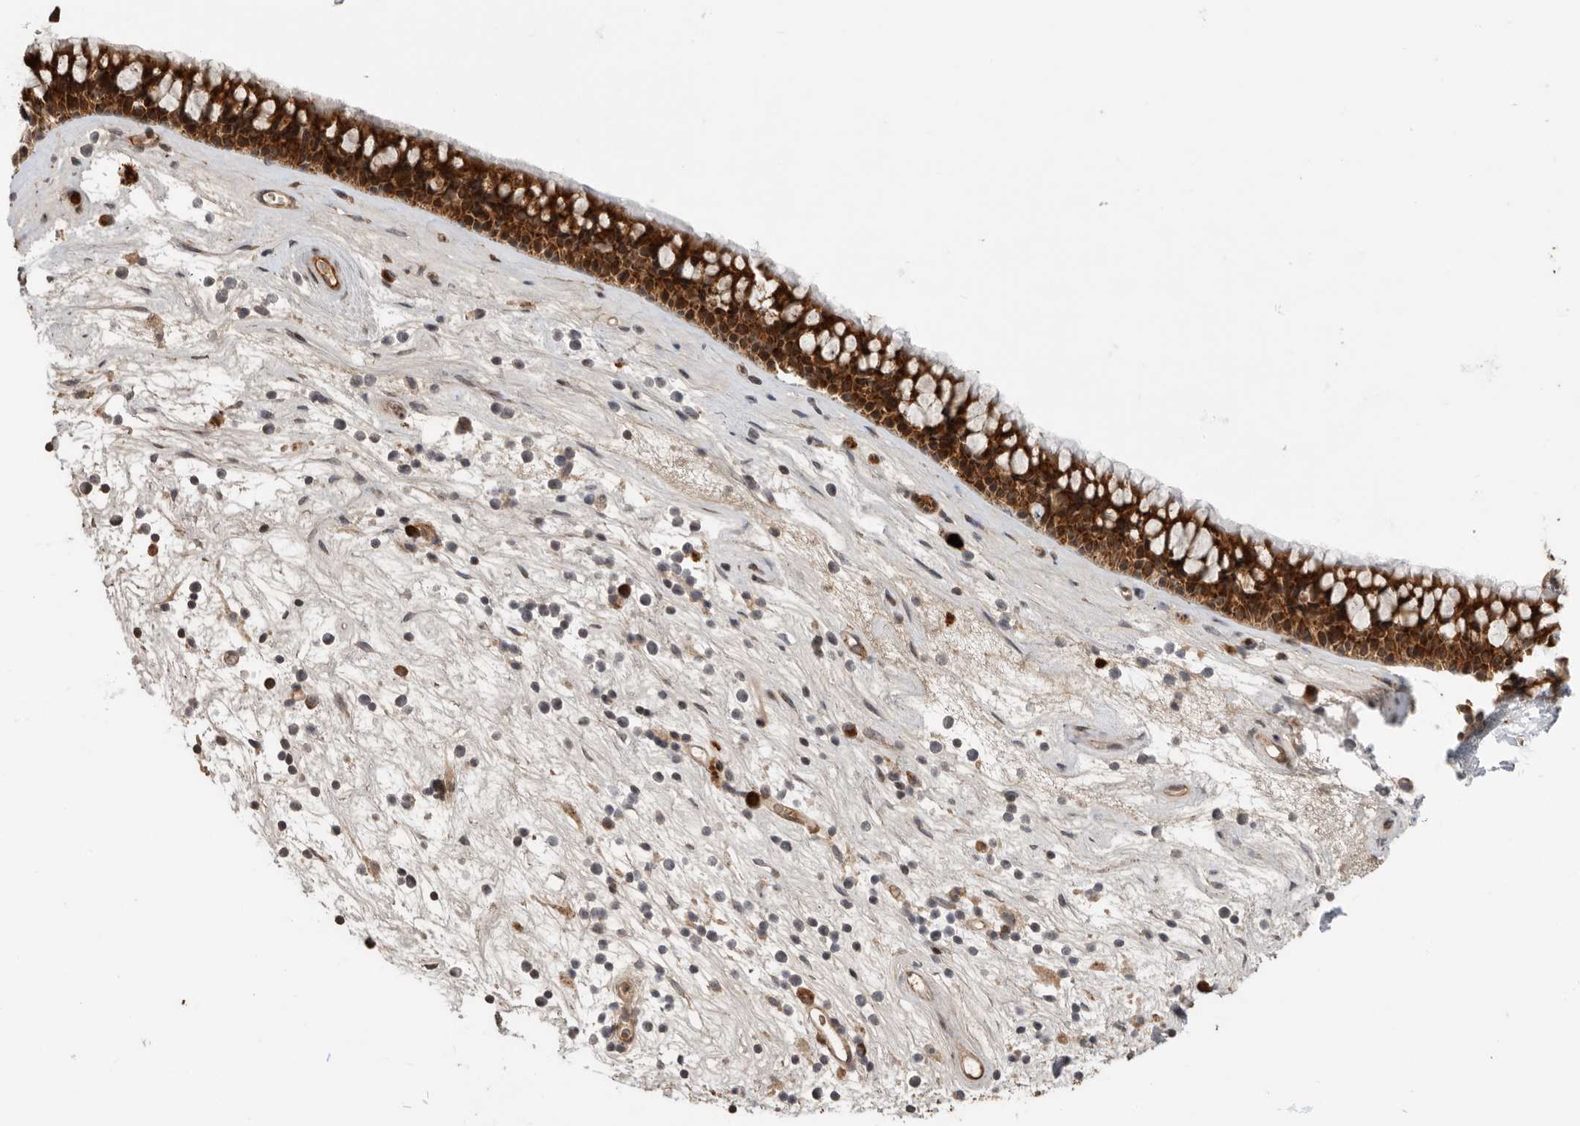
{"staining": {"intensity": "strong", "quantity": ">75%", "location": "cytoplasmic/membranous"}, "tissue": "nasopharynx", "cell_type": "Respiratory epithelial cells", "image_type": "normal", "snomed": [{"axis": "morphology", "description": "Normal tissue, NOS"}, {"axis": "topography", "description": "Nasopharynx"}], "caption": "Immunohistochemistry micrograph of benign nasopharynx stained for a protein (brown), which reveals high levels of strong cytoplasmic/membranous expression in about >75% of respiratory epithelial cells.", "gene": "FZD3", "patient": {"sex": "male", "age": 64}}